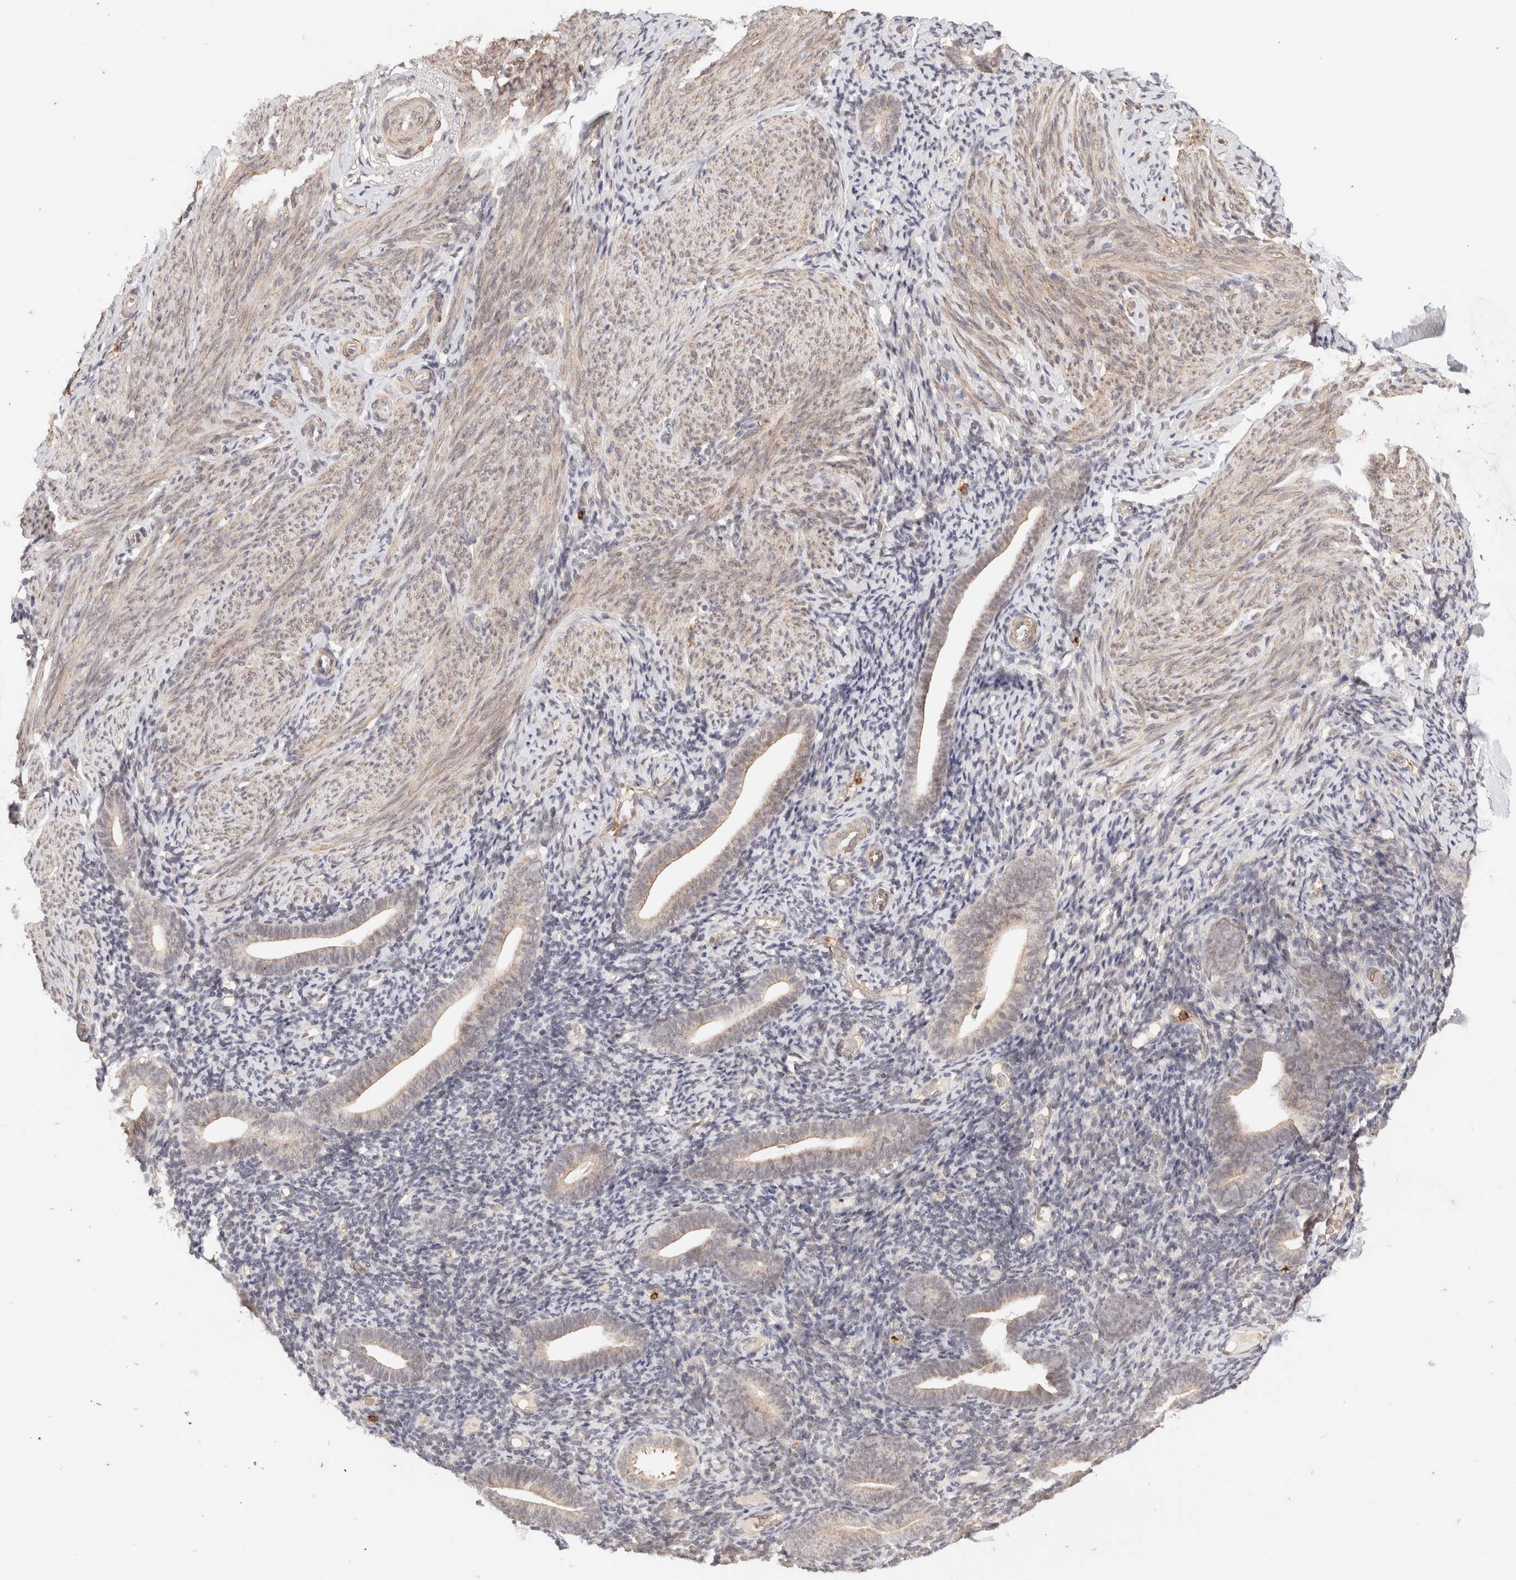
{"staining": {"intensity": "weak", "quantity": "<25%", "location": "nuclear"}, "tissue": "endometrium", "cell_type": "Cells in endometrial stroma", "image_type": "normal", "snomed": [{"axis": "morphology", "description": "Normal tissue, NOS"}, {"axis": "topography", "description": "Endometrium"}], "caption": "DAB immunohistochemical staining of unremarkable human endometrium demonstrates no significant staining in cells in endometrial stroma. (DAB immunohistochemistry (IHC), high magnification).", "gene": "BRPF3", "patient": {"sex": "female", "age": 51}}